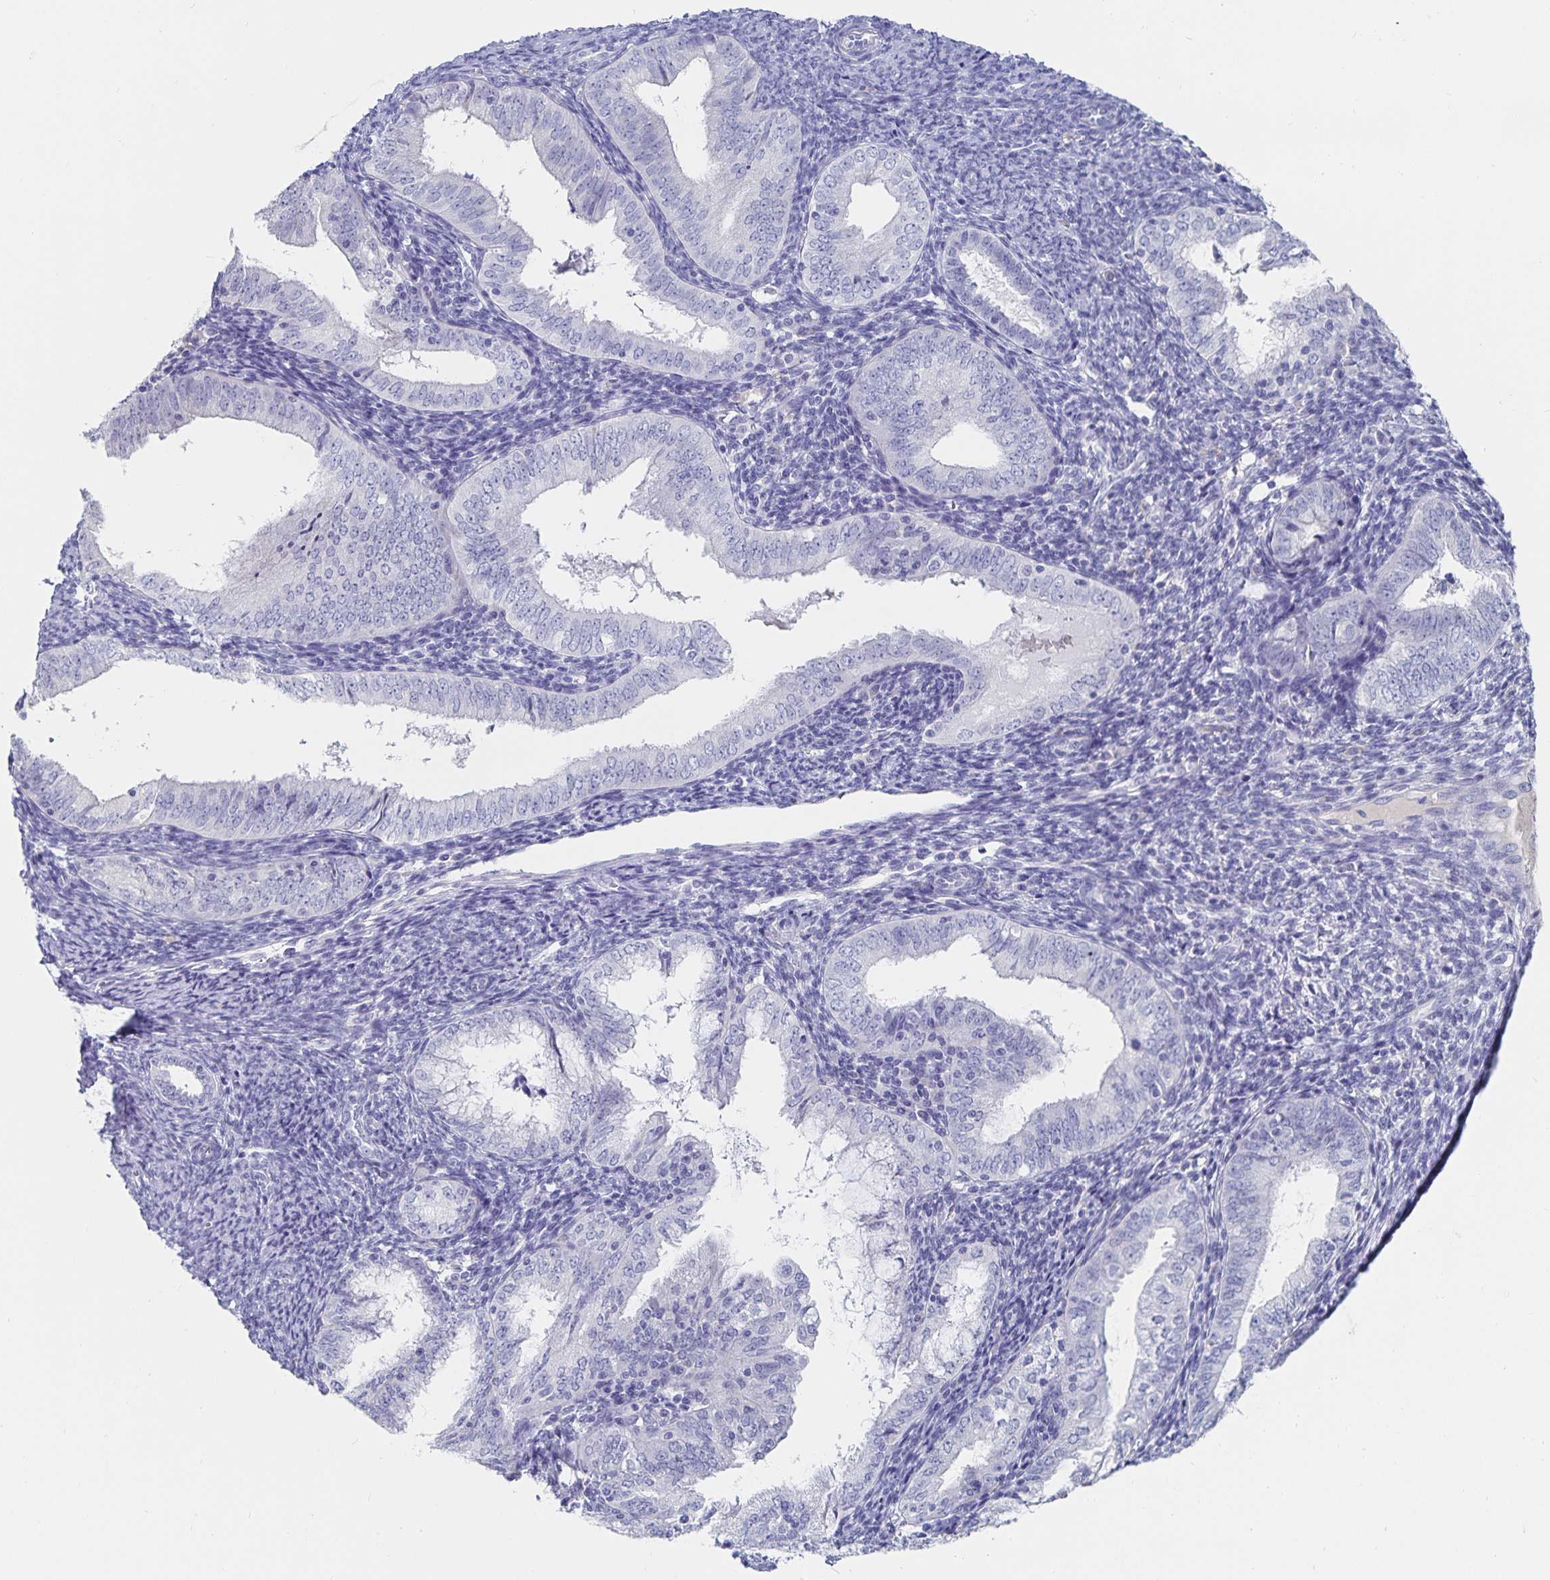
{"staining": {"intensity": "negative", "quantity": "none", "location": "none"}, "tissue": "endometrial cancer", "cell_type": "Tumor cells", "image_type": "cancer", "snomed": [{"axis": "morphology", "description": "Adenocarcinoma, NOS"}, {"axis": "topography", "description": "Endometrium"}], "caption": "Immunohistochemistry histopathology image of endometrial adenocarcinoma stained for a protein (brown), which demonstrates no positivity in tumor cells.", "gene": "CFAP69", "patient": {"sex": "female", "age": 55}}